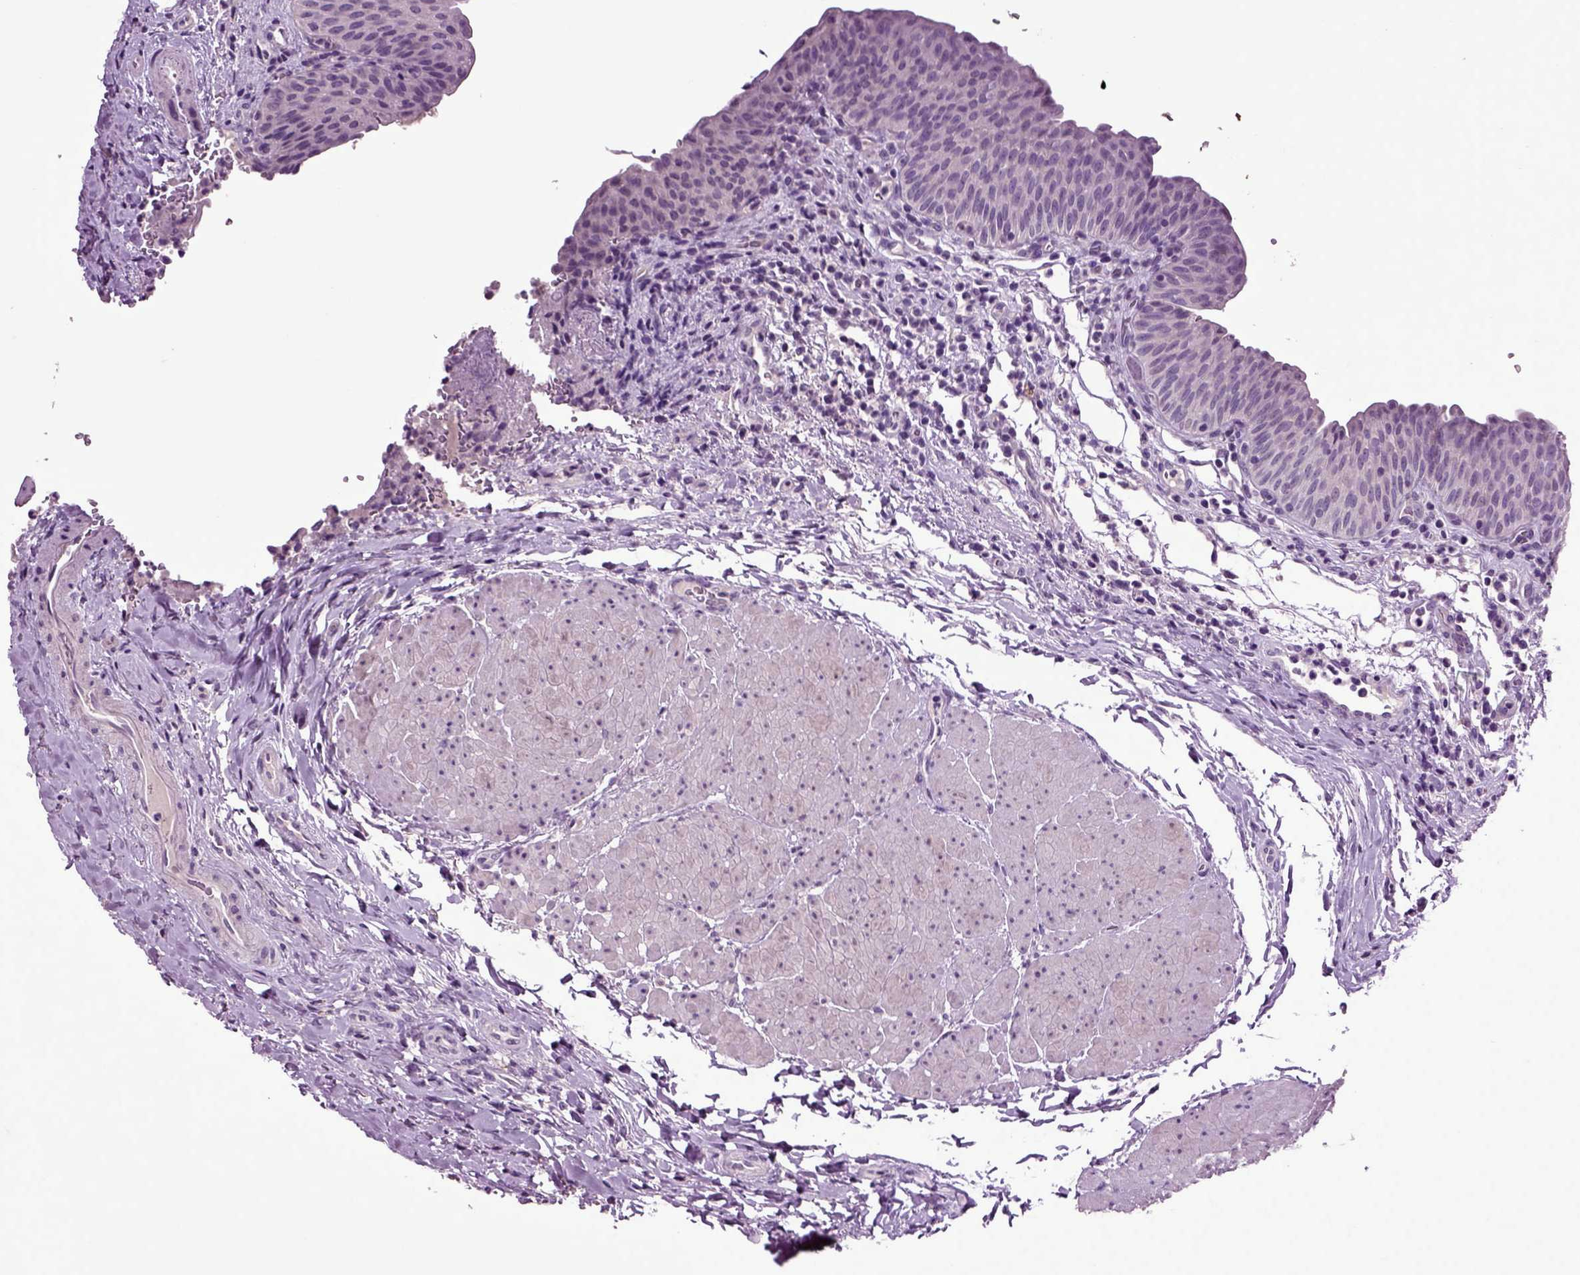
{"staining": {"intensity": "negative", "quantity": "none", "location": "none"}, "tissue": "urinary bladder", "cell_type": "Urothelial cells", "image_type": "normal", "snomed": [{"axis": "morphology", "description": "Normal tissue, NOS"}, {"axis": "topography", "description": "Urinary bladder"}], "caption": "Photomicrograph shows no protein expression in urothelial cells of benign urinary bladder.", "gene": "CRHR1", "patient": {"sex": "male", "age": 66}}